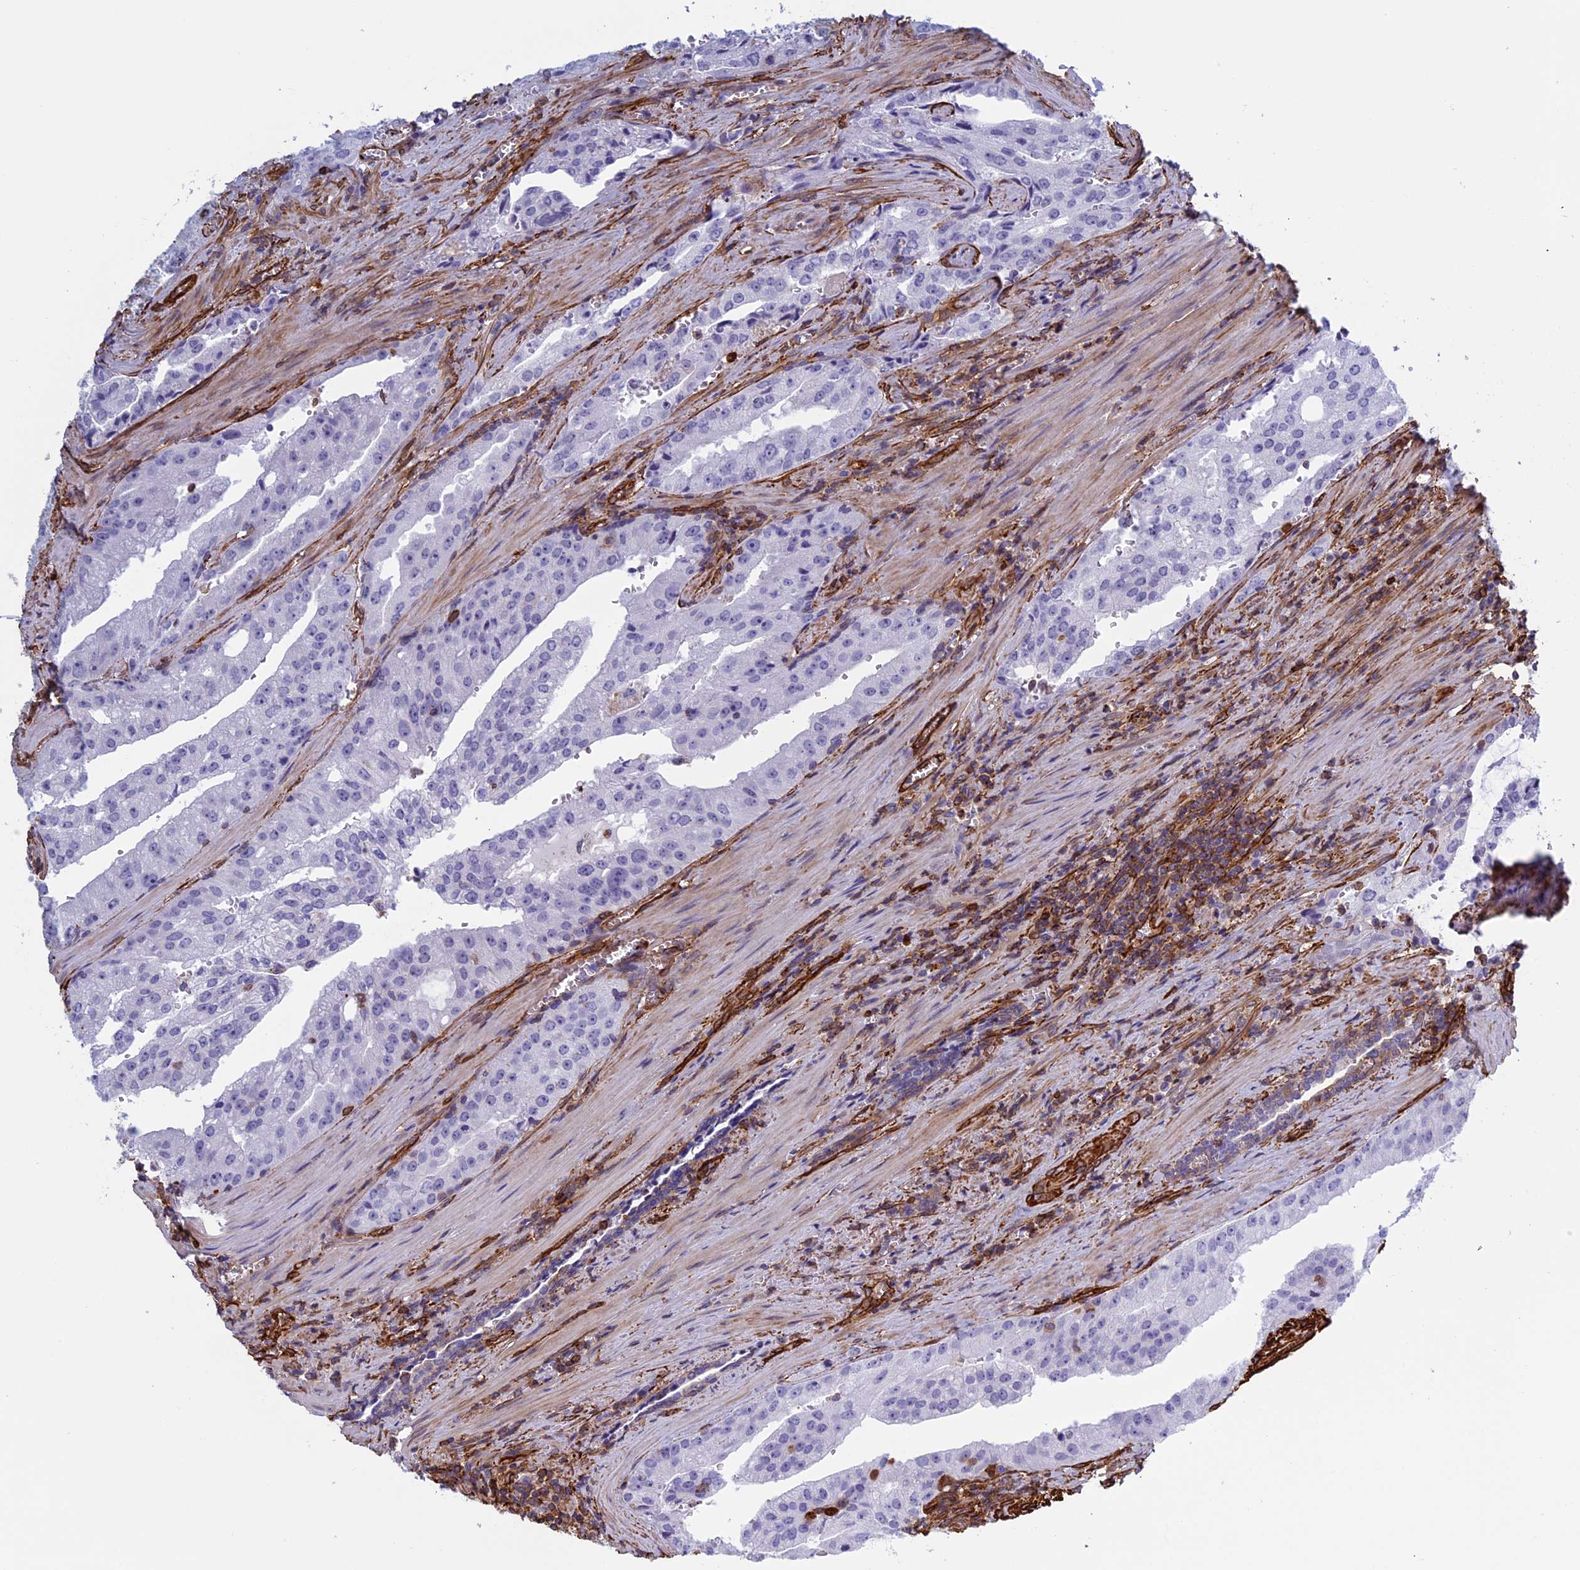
{"staining": {"intensity": "negative", "quantity": "none", "location": "none"}, "tissue": "prostate cancer", "cell_type": "Tumor cells", "image_type": "cancer", "snomed": [{"axis": "morphology", "description": "Adenocarcinoma, High grade"}, {"axis": "topography", "description": "Prostate"}], "caption": "An immunohistochemistry (IHC) photomicrograph of high-grade adenocarcinoma (prostate) is shown. There is no staining in tumor cells of high-grade adenocarcinoma (prostate).", "gene": "ANGPTL2", "patient": {"sex": "male", "age": 68}}